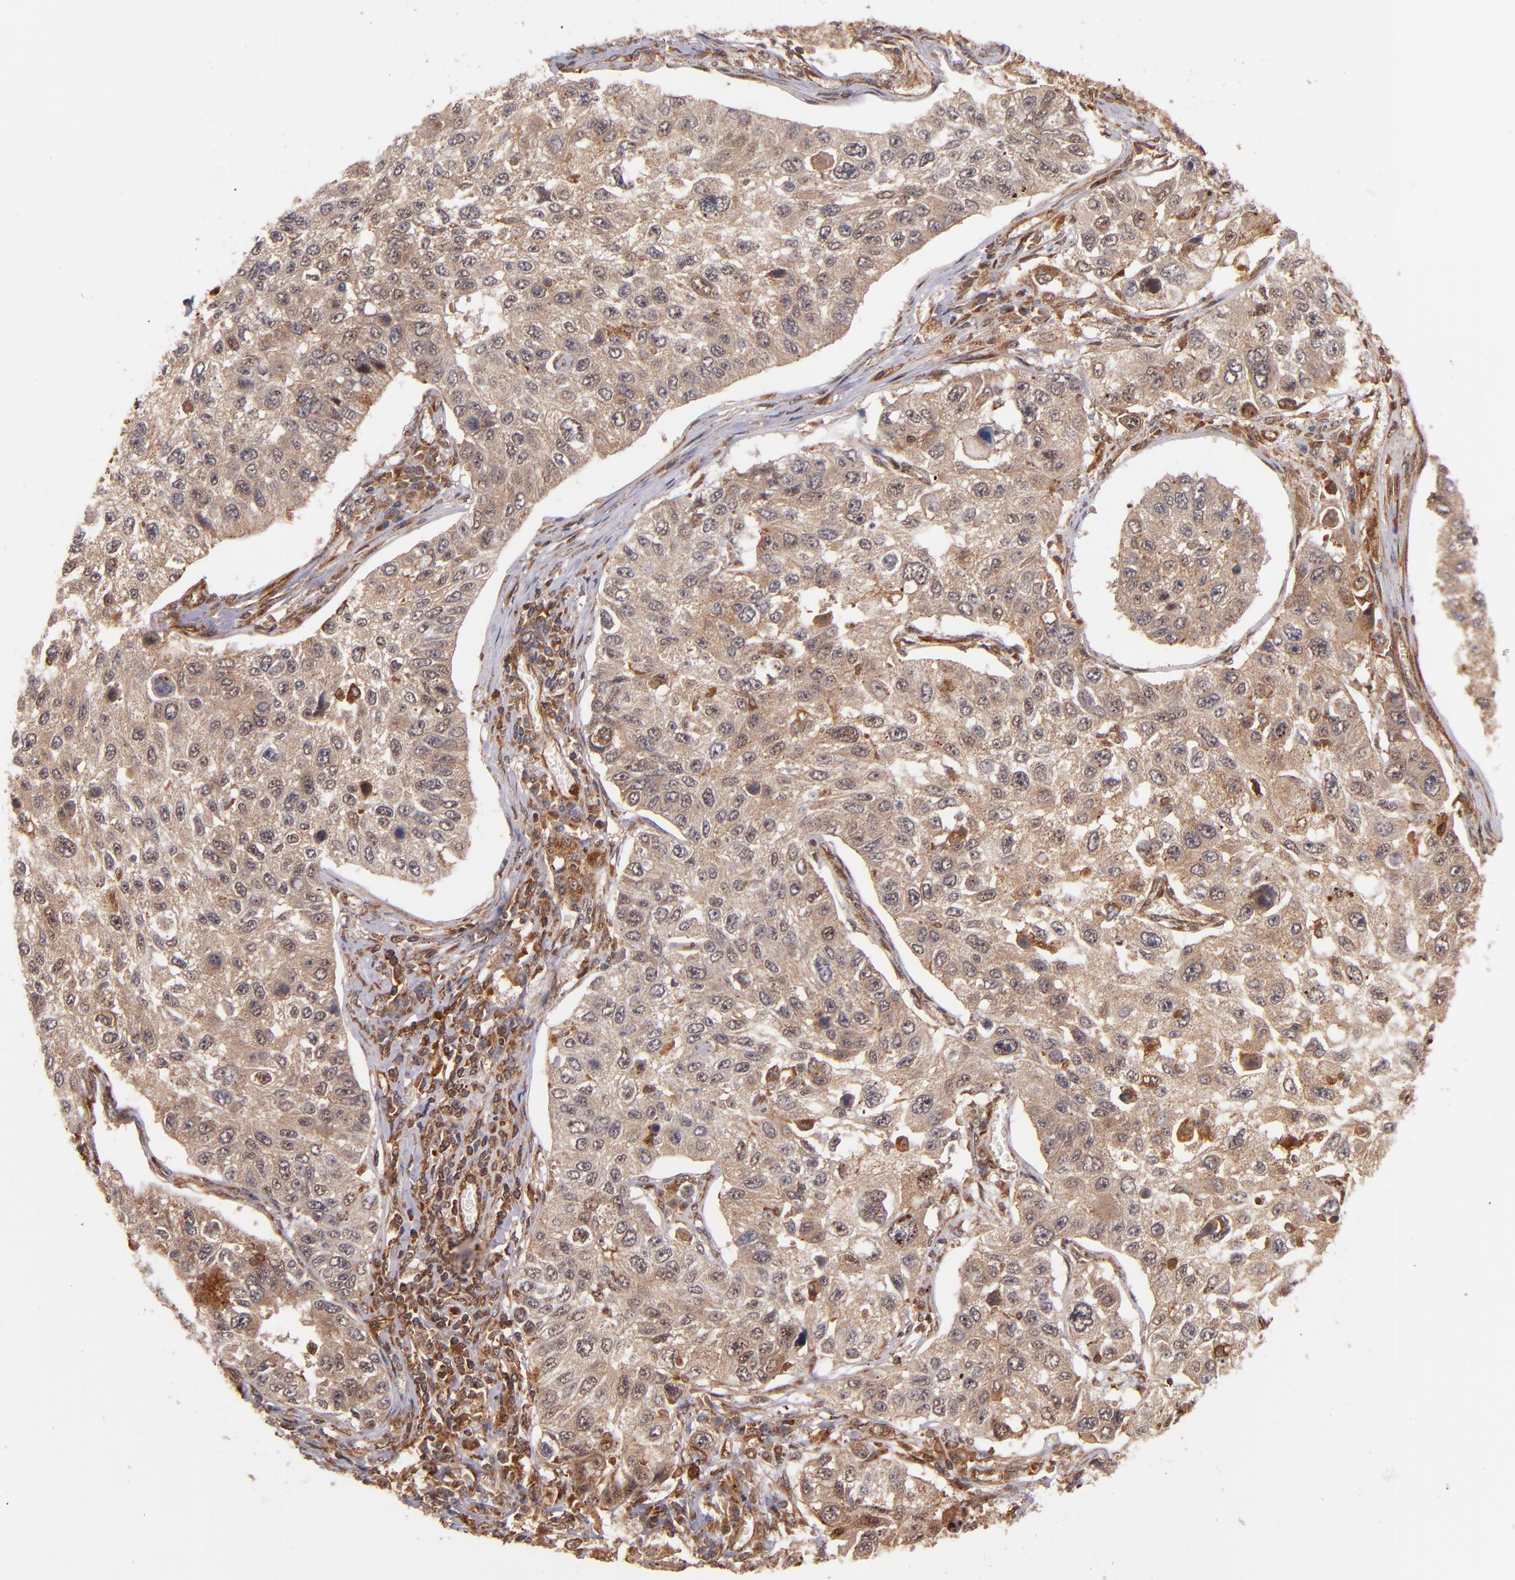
{"staining": {"intensity": "moderate", "quantity": ">75%", "location": "cytoplasmic/membranous"}, "tissue": "lung cancer", "cell_type": "Tumor cells", "image_type": "cancer", "snomed": [{"axis": "morphology", "description": "Squamous cell carcinoma, NOS"}, {"axis": "topography", "description": "Lung"}], "caption": "A micrograph of lung cancer (squamous cell carcinoma) stained for a protein shows moderate cytoplasmic/membranous brown staining in tumor cells. (DAB IHC, brown staining for protein, blue staining for nuclei).", "gene": "STX8", "patient": {"sex": "male", "age": 71}}